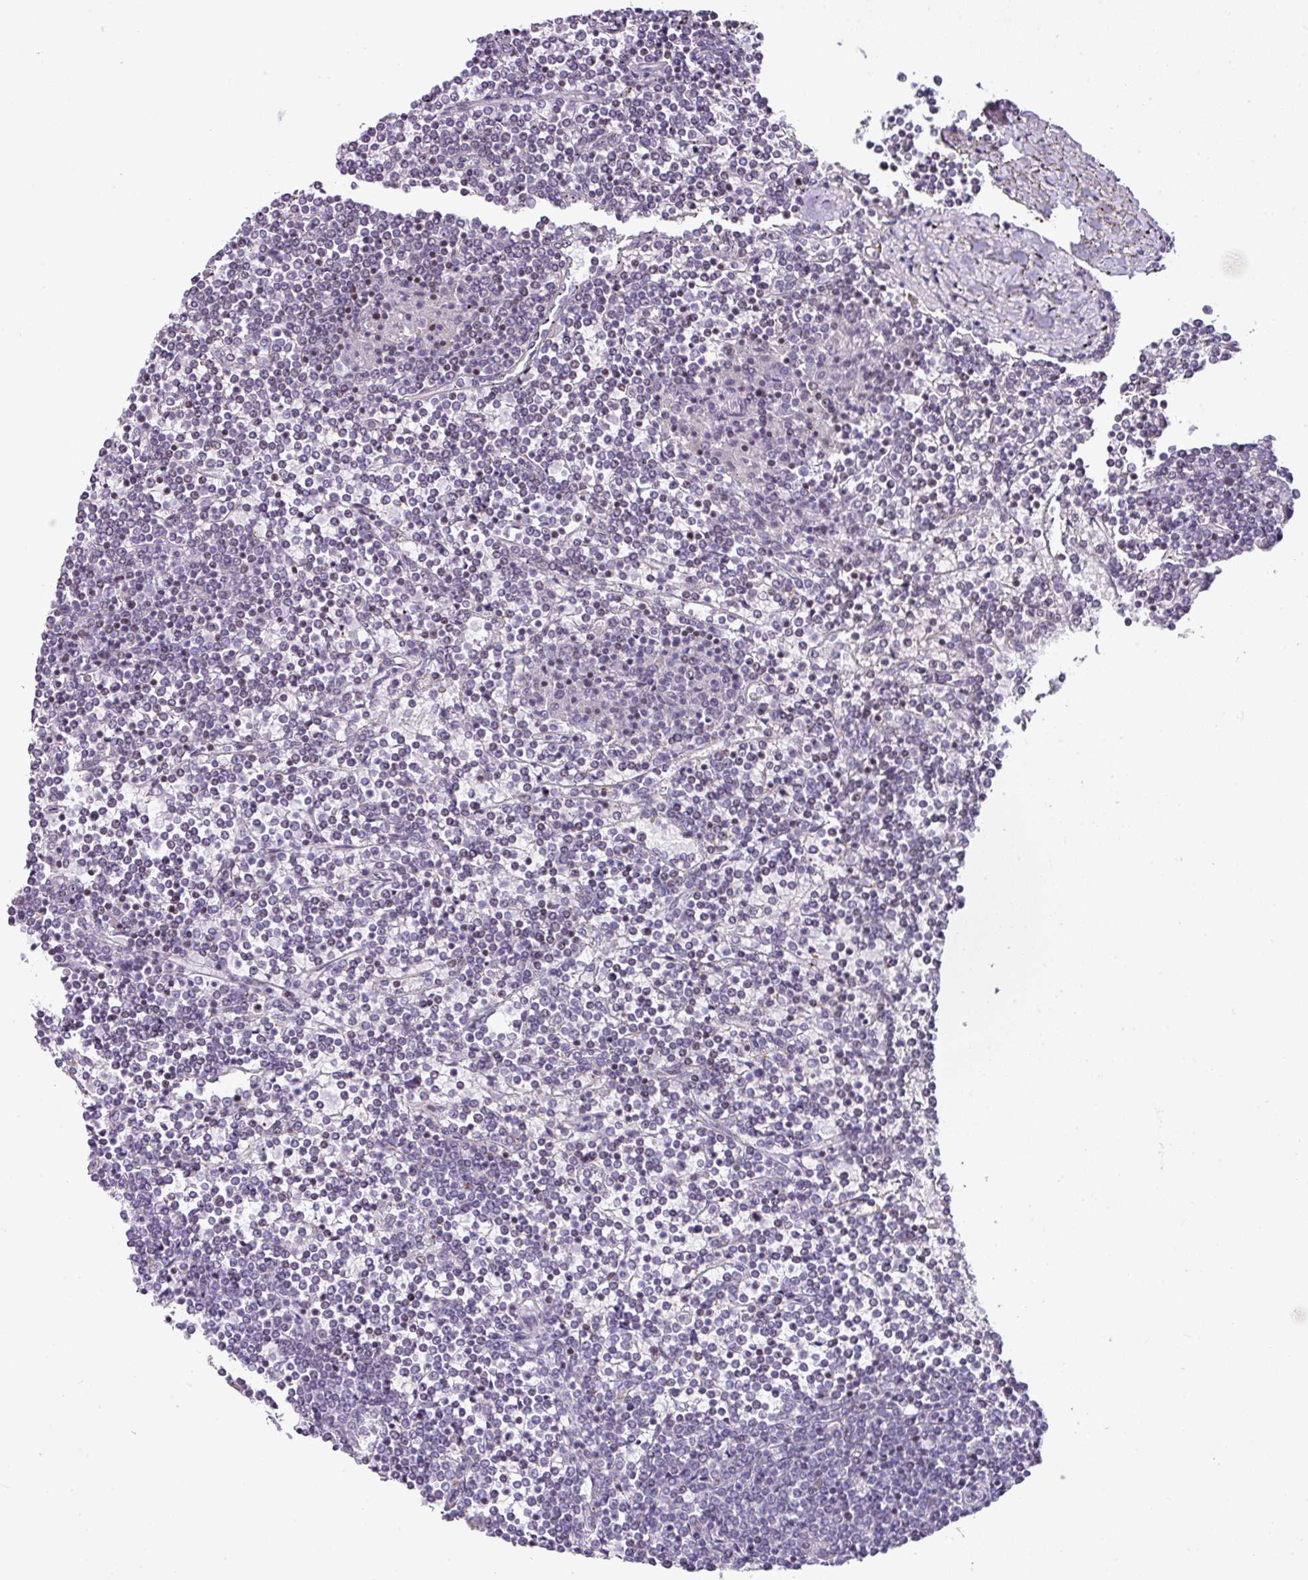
{"staining": {"intensity": "negative", "quantity": "none", "location": "none"}, "tissue": "lymphoma", "cell_type": "Tumor cells", "image_type": "cancer", "snomed": [{"axis": "morphology", "description": "Malignant lymphoma, non-Hodgkin's type, Low grade"}, {"axis": "topography", "description": "Spleen"}], "caption": "Tumor cells are negative for protein expression in human lymphoma. (DAB (3,3'-diaminobenzidine) immunohistochemistry with hematoxylin counter stain).", "gene": "CMTM5", "patient": {"sex": "female", "age": 19}}